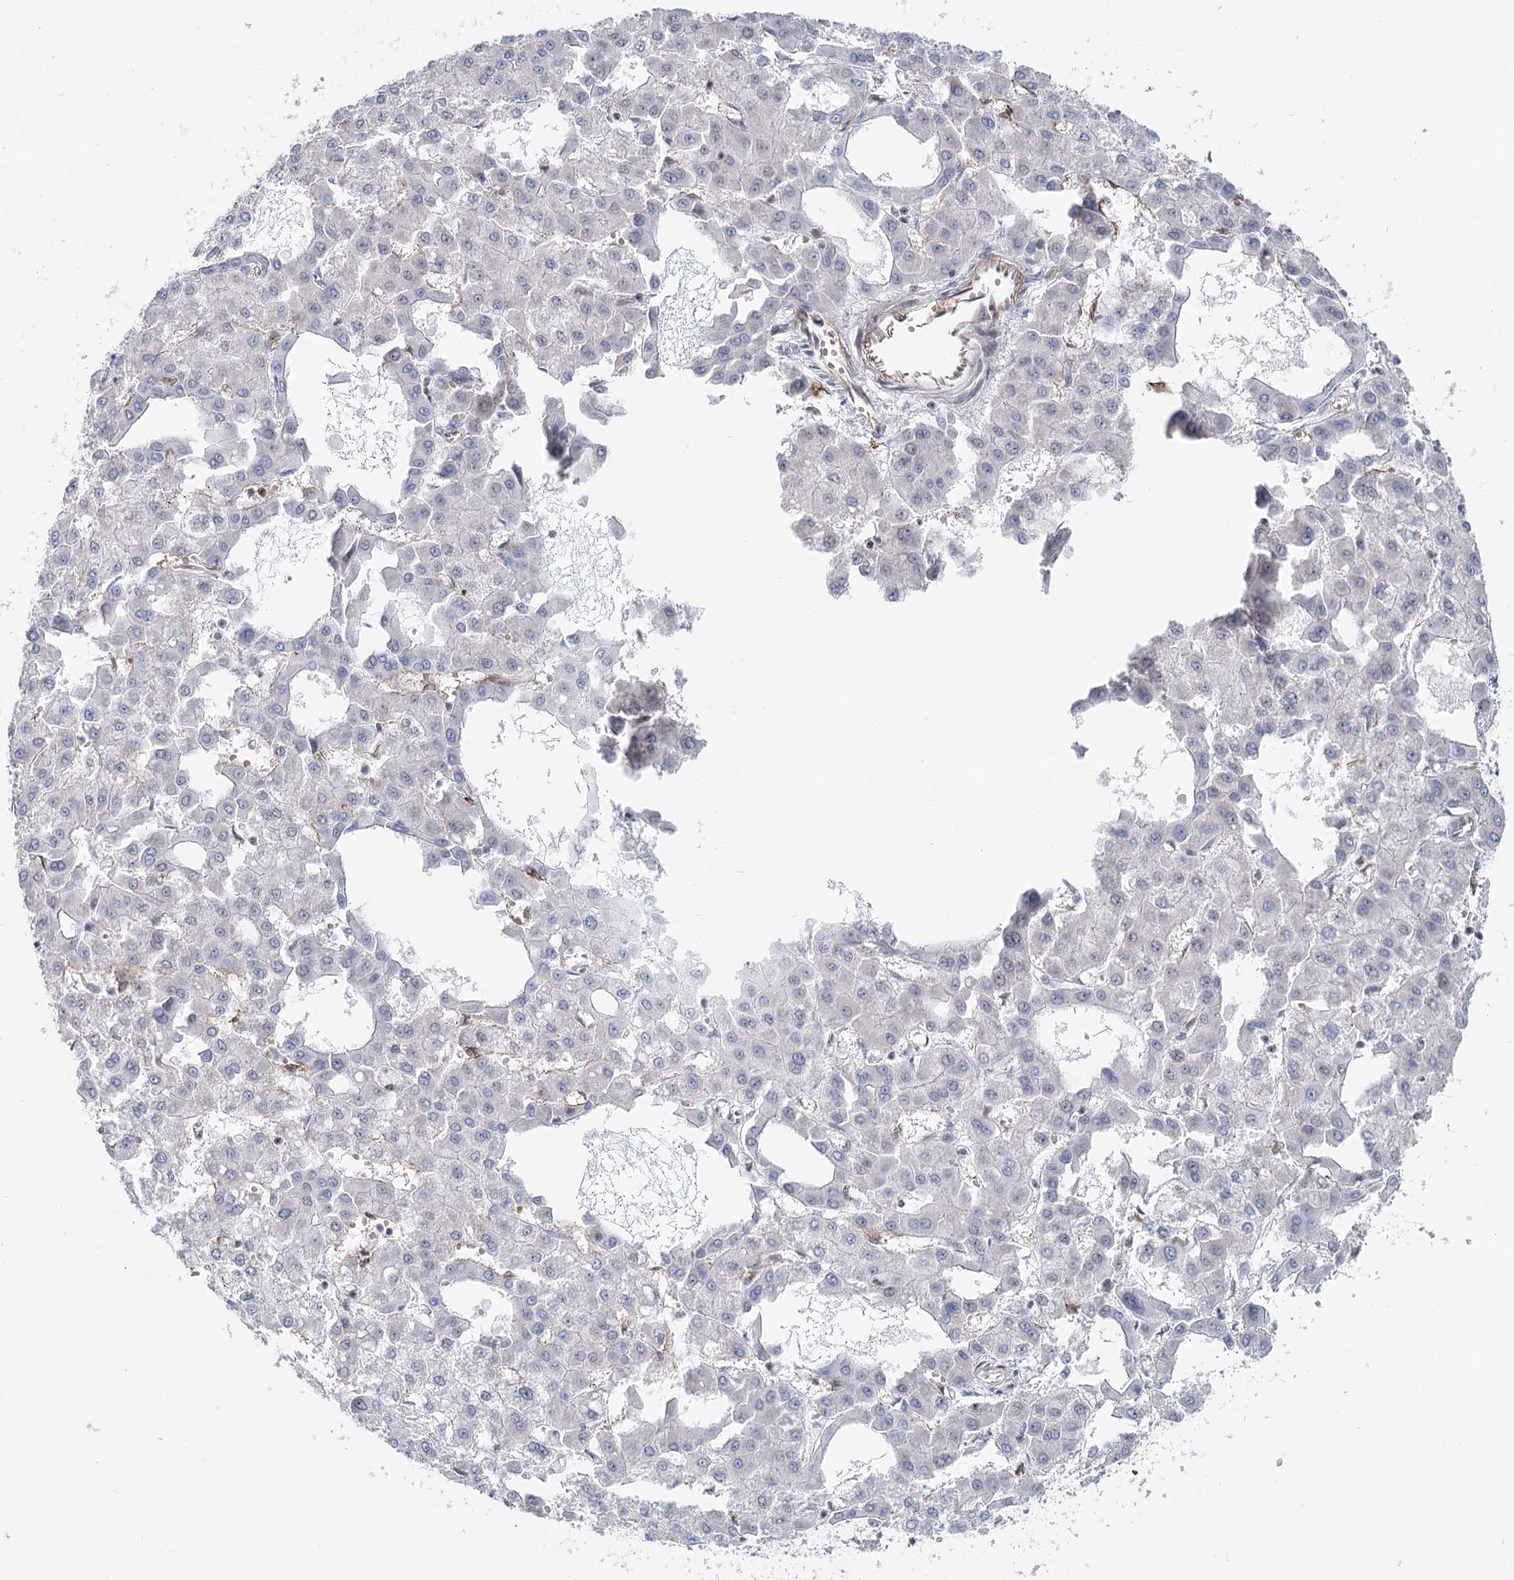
{"staining": {"intensity": "negative", "quantity": "none", "location": "none"}, "tissue": "liver cancer", "cell_type": "Tumor cells", "image_type": "cancer", "snomed": [{"axis": "morphology", "description": "Carcinoma, Hepatocellular, NOS"}, {"axis": "topography", "description": "Liver"}], "caption": "A histopathology image of liver cancer (hepatocellular carcinoma) stained for a protein displays no brown staining in tumor cells.", "gene": "ZFYVE28", "patient": {"sex": "male", "age": 47}}